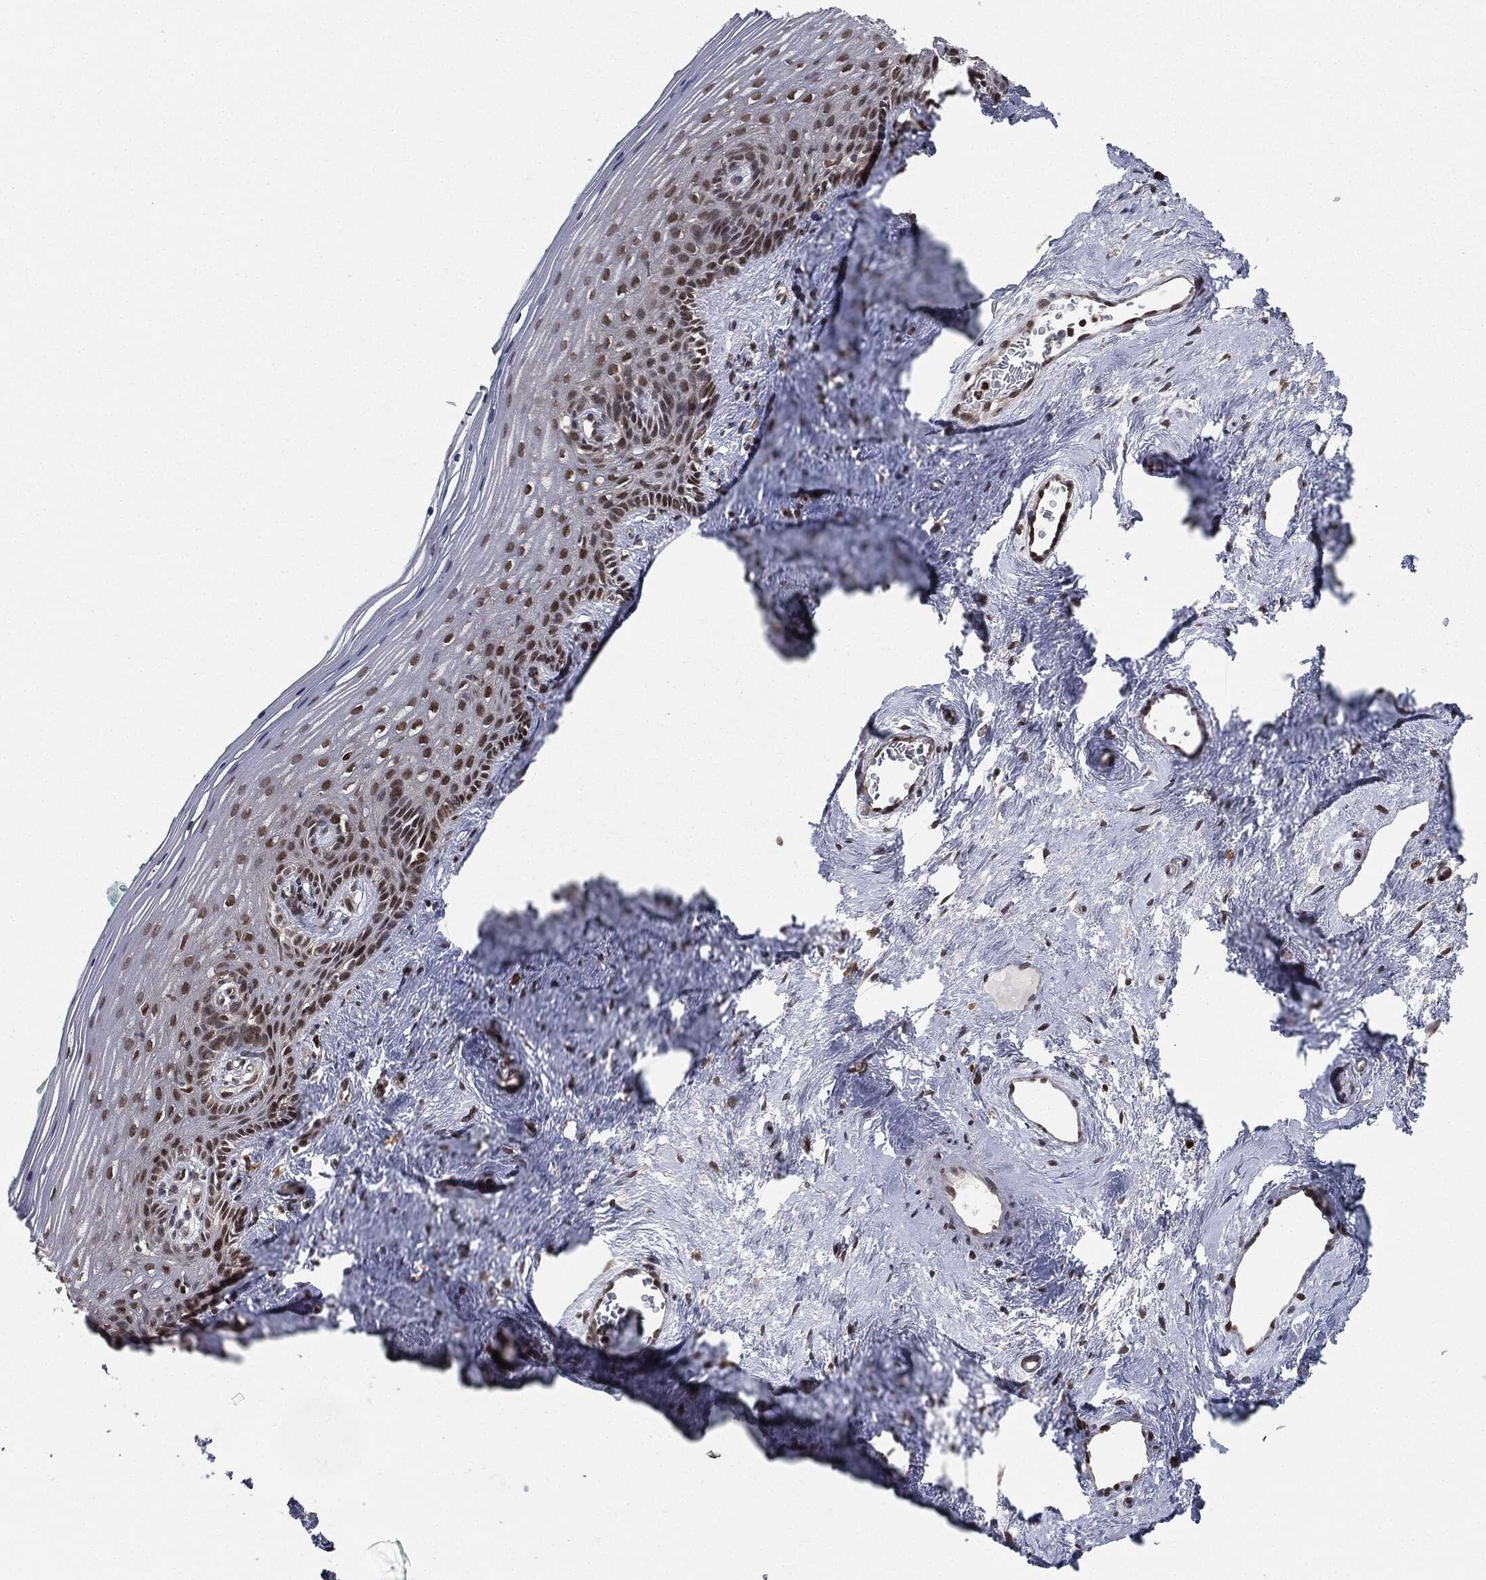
{"staining": {"intensity": "strong", "quantity": "<25%", "location": "nuclear"}, "tissue": "vagina", "cell_type": "Squamous epithelial cells", "image_type": "normal", "snomed": [{"axis": "morphology", "description": "Normal tissue, NOS"}, {"axis": "topography", "description": "Vagina"}], "caption": "Squamous epithelial cells show medium levels of strong nuclear positivity in about <25% of cells in normal human vagina. (Brightfield microscopy of DAB IHC at high magnification).", "gene": "TBC1D22A", "patient": {"sex": "female", "age": 45}}